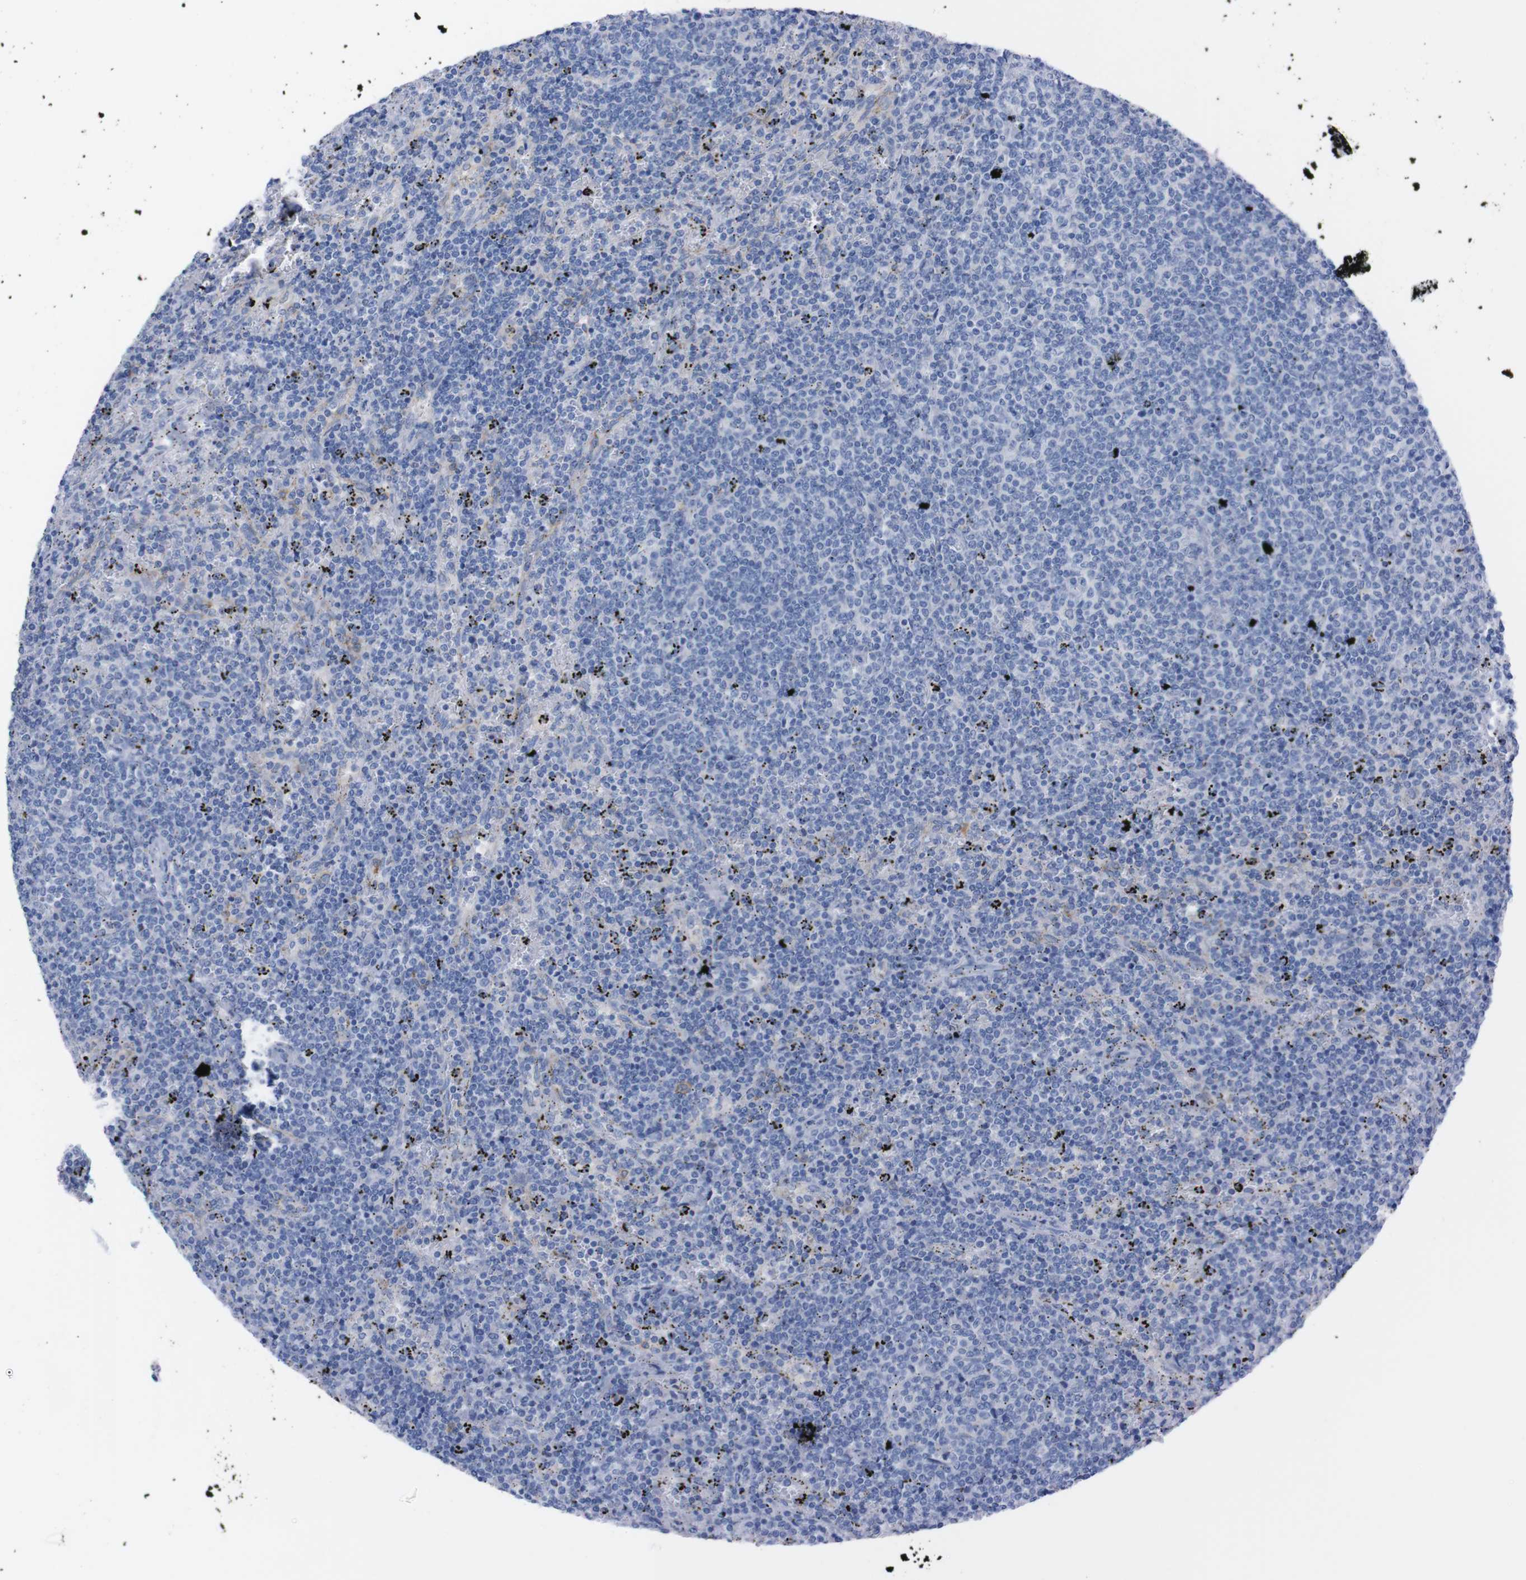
{"staining": {"intensity": "negative", "quantity": "none", "location": "none"}, "tissue": "lymphoma", "cell_type": "Tumor cells", "image_type": "cancer", "snomed": [{"axis": "morphology", "description": "Malignant lymphoma, non-Hodgkin's type, Low grade"}, {"axis": "topography", "description": "Spleen"}], "caption": "Lymphoma stained for a protein using IHC shows no staining tumor cells.", "gene": "TMEM243", "patient": {"sex": "female", "age": 50}}